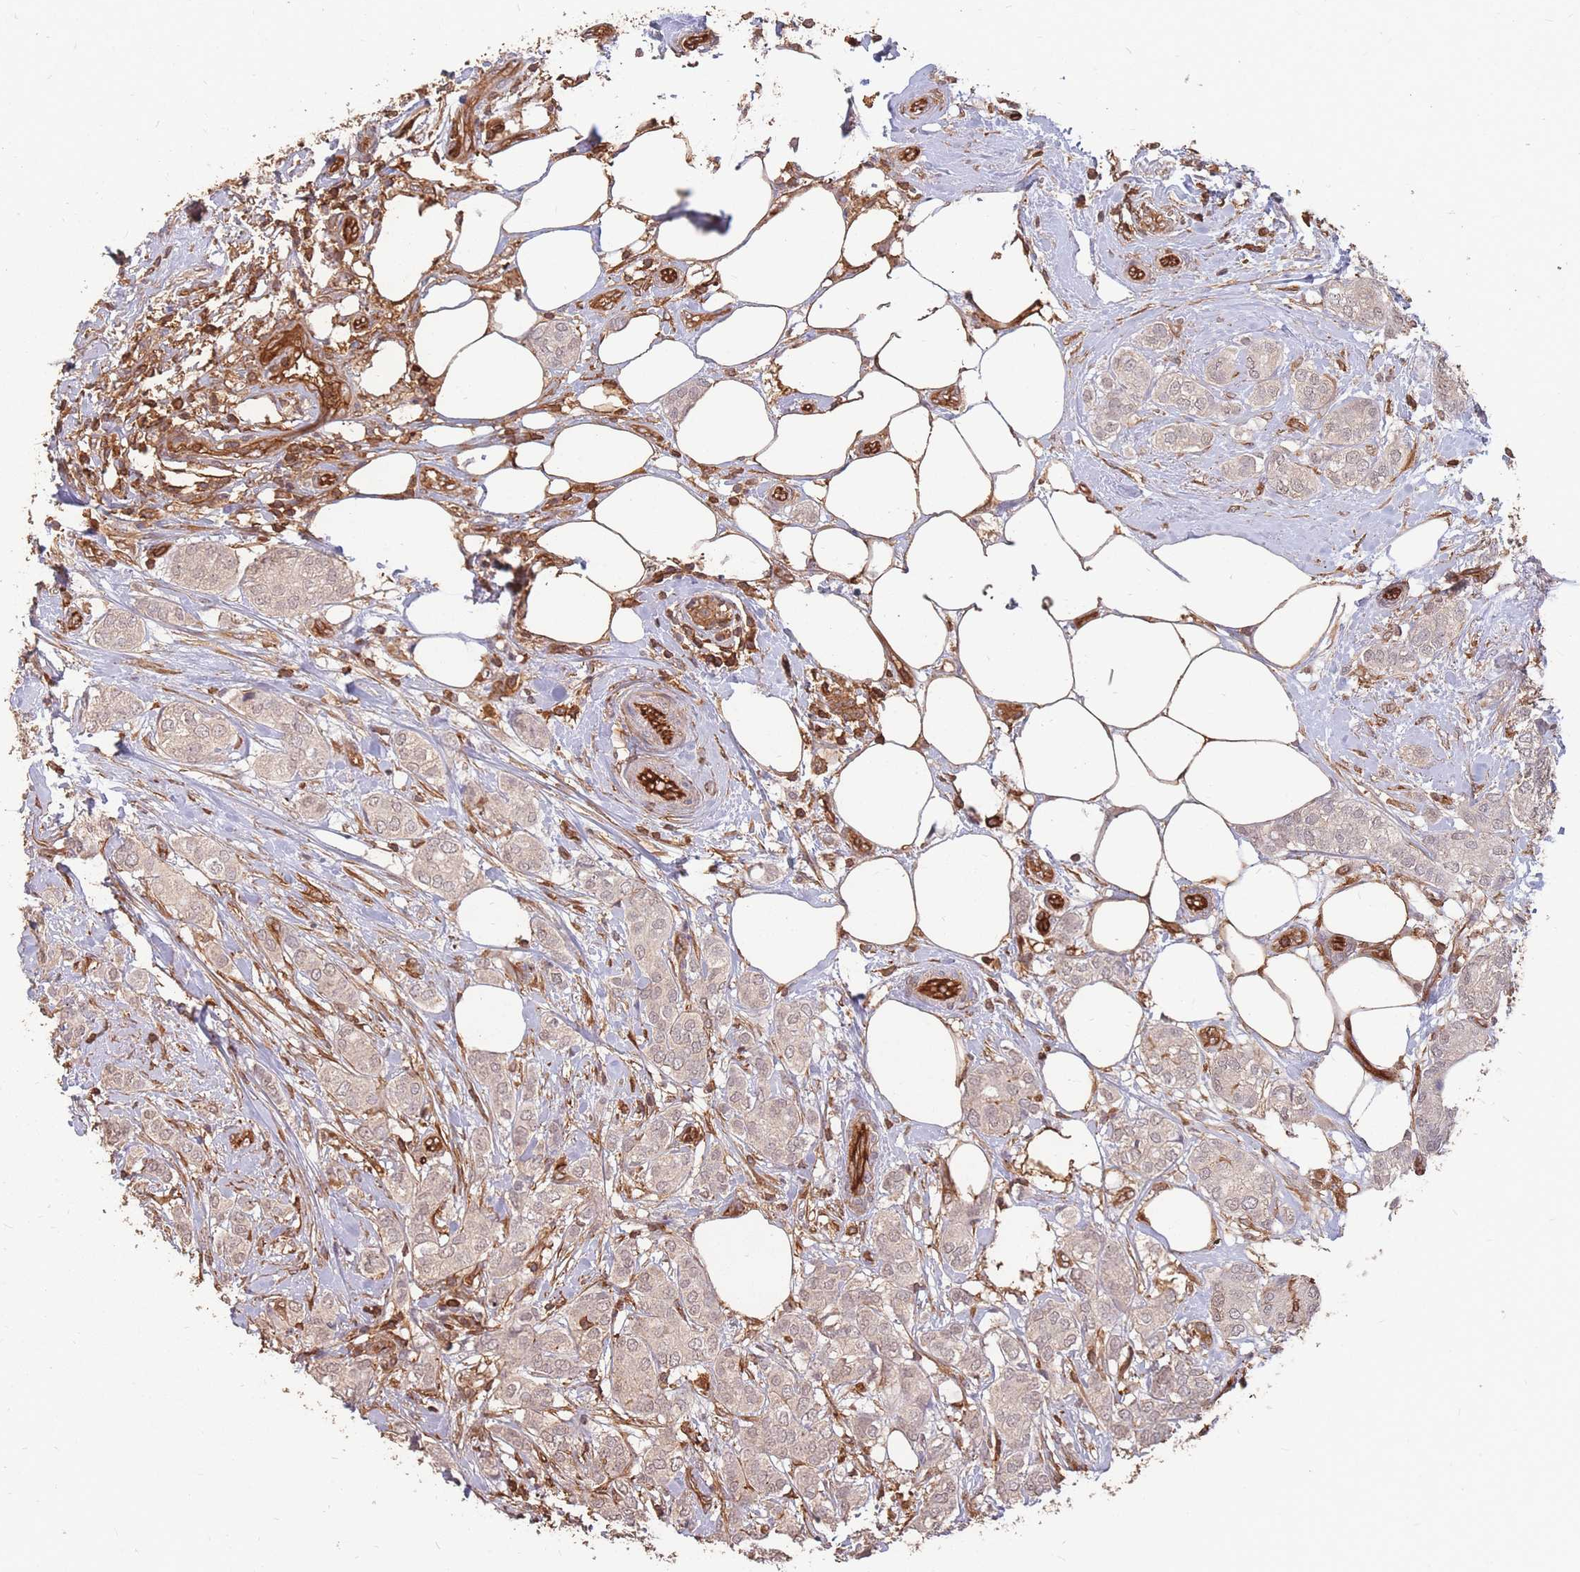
{"staining": {"intensity": "weak", "quantity": "25%-75%", "location": "nuclear"}, "tissue": "breast cancer", "cell_type": "Tumor cells", "image_type": "cancer", "snomed": [{"axis": "morphology", "description": "Duct carcinoma"}, {"axis": "topography", "description": "Breast"}], "caption": "Human breast invasive ductal carcinoma stained for a protein (brown) shows weak nuclear positive positivity in approximately 25%-75% of tumor cells.", "gene": "PLS3", "patient": {"sex": "female", "age": 73}}